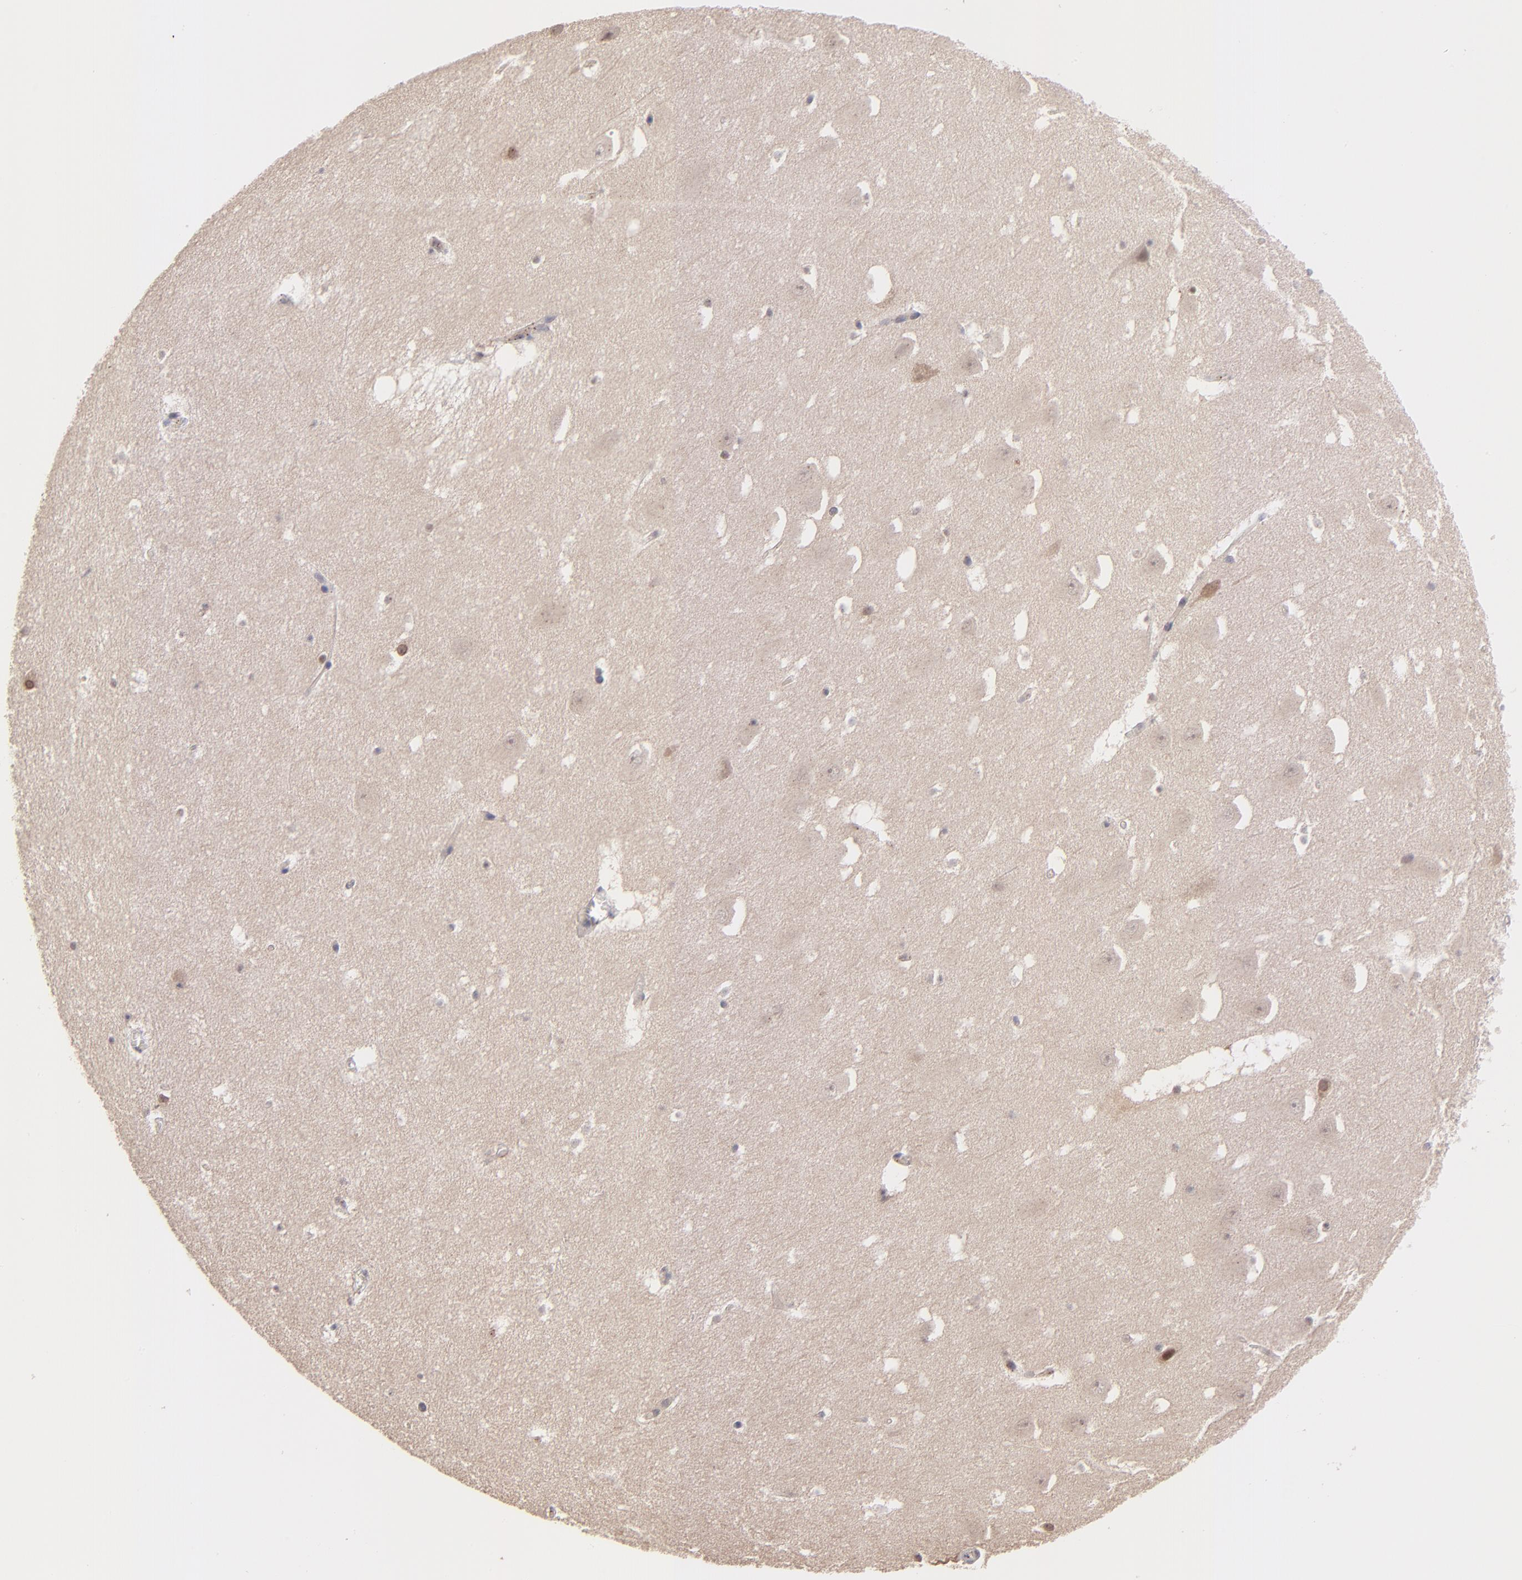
{"staining": {"intensity": "negative", "quantity": "none", "location": "none"}, "tissue": "hippocampus", "cell_type": "Glial cells", "image_type": "normal", "snomed": [{"axis": "morphology", "description": "Normal tissue, NOS"}, {"axis": "topography", "description": "Hippocampus"}], "caption": "High power microscopy micrograph of an IHC micrograph of normal hippocampus, revealing no significant staining in glial cells.", "gene": "ZNF747", "patient": {"sex": "male", "age": 45}}